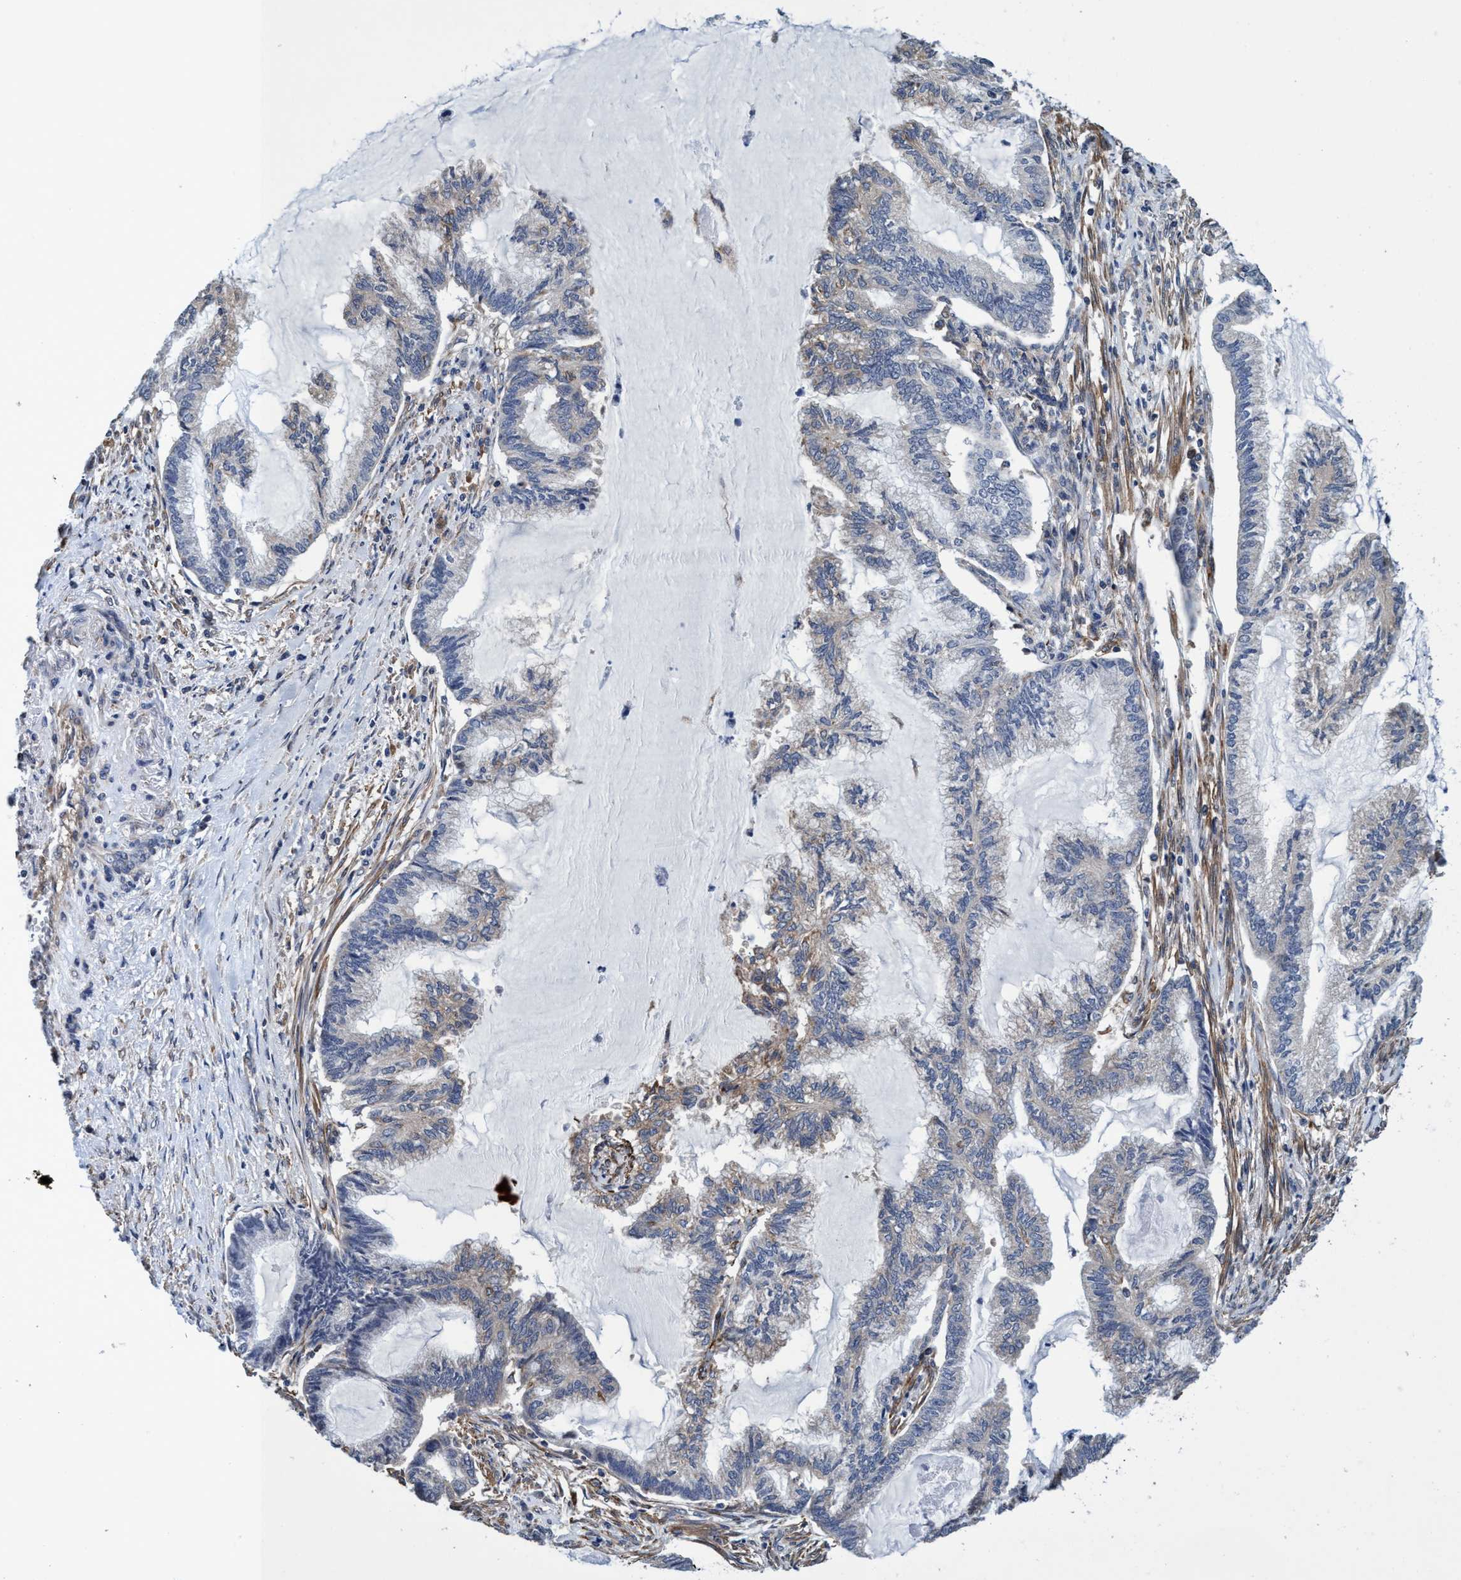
{"staining": {"intensity": "weak", "quantity": "<25%", "location": "cytoplasmic/membranous"}, "tissue": "endometrial cancer", "cell_type": "Tumor cells", "image_type": "cancer", "snomed": [{"axis": "morphology", "description": "Adenocarcinoma, NOS"}, {"axis": "topography", "description": "Endometrium"}], "caption": "This is a photomicrograph of immunohistochemistry (IHC) staining of endometrial adenocarcinoma, which shows no expression in tumor cells.", "gene": "CALCOCO2", "patient": {"sex": "female", "age": 86}}